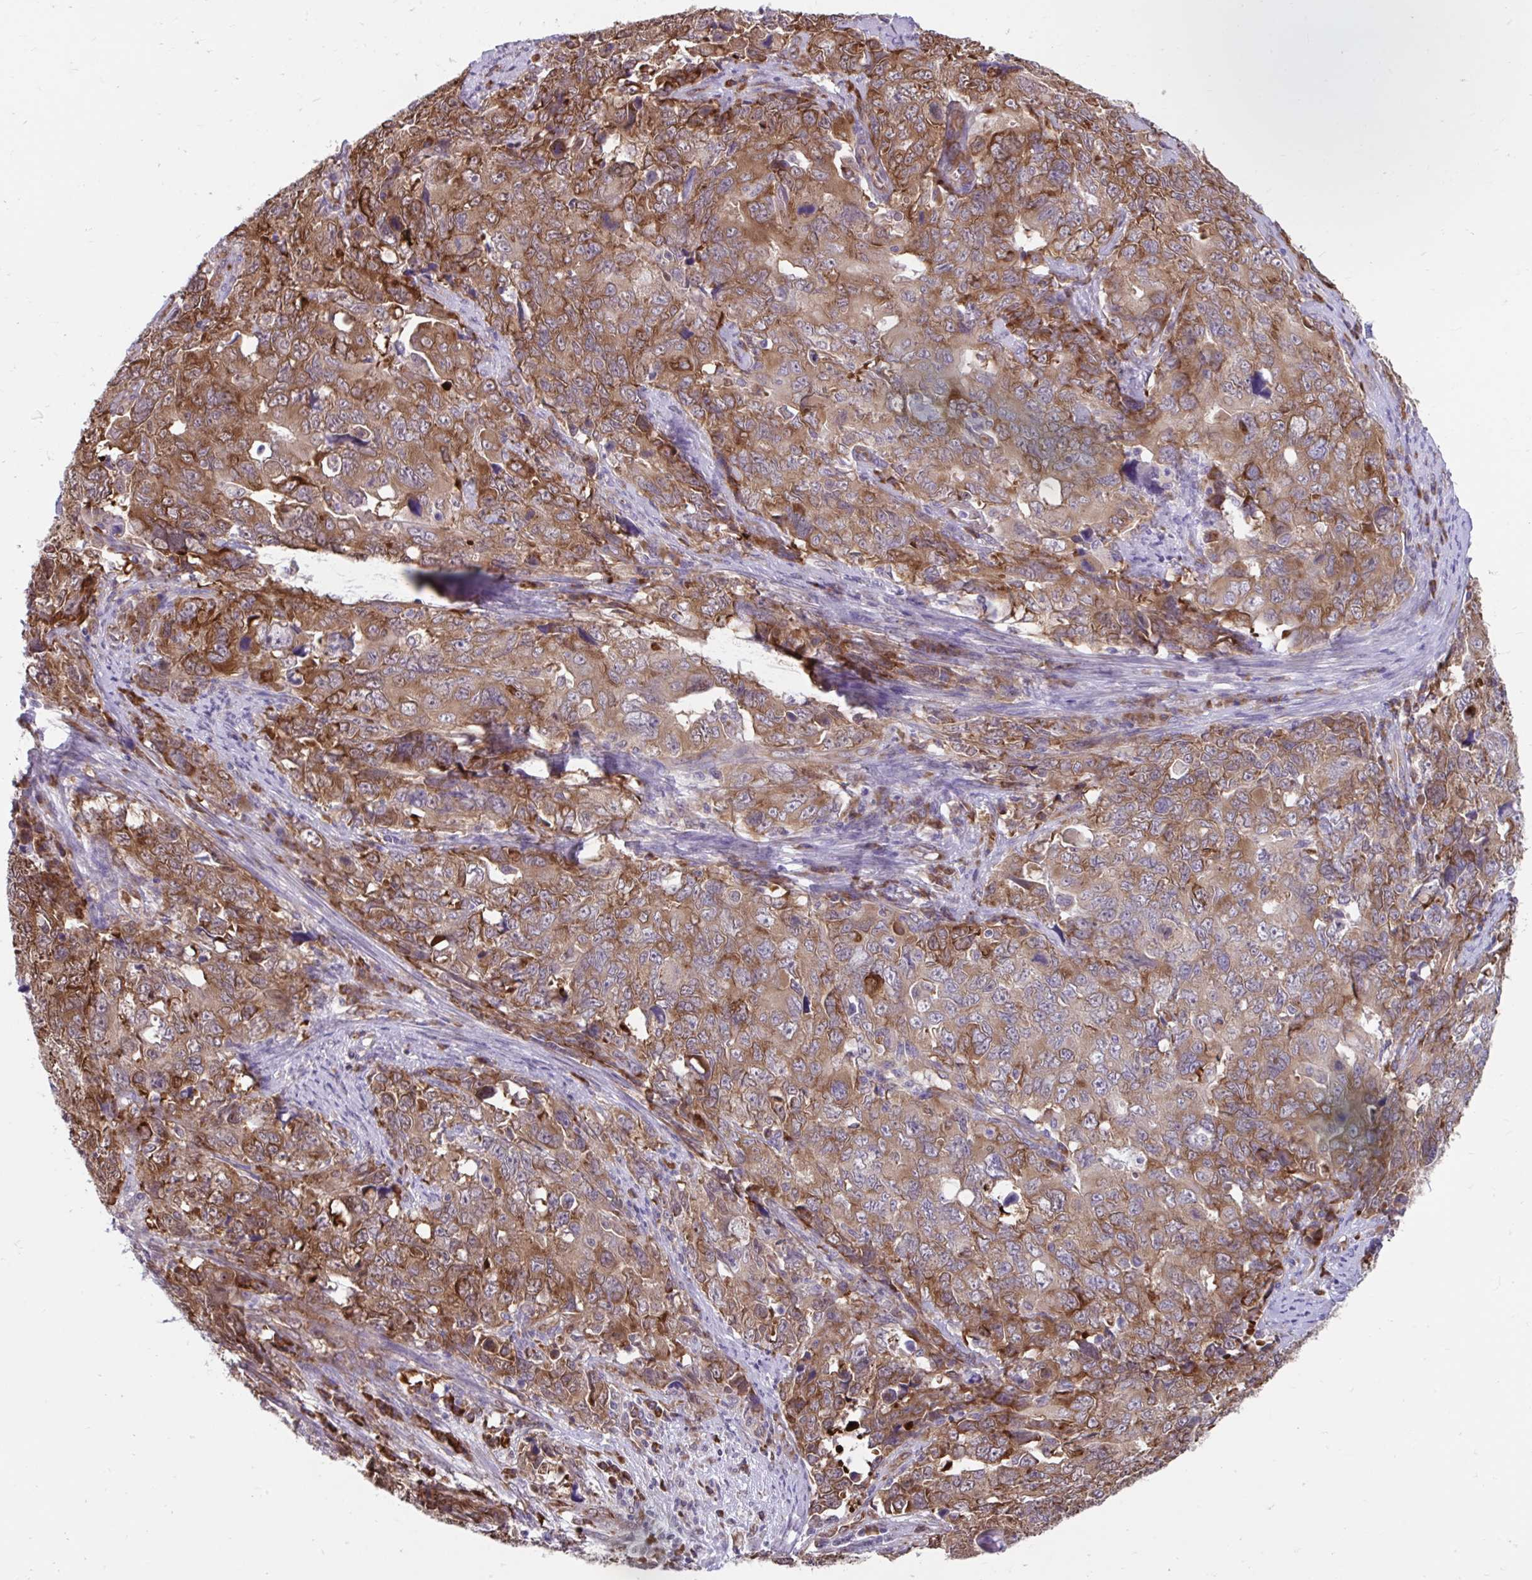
{"staining": {"intensity": "moderate", "quantity": ">75%", "location": "cytoplasmic/membranous"}, "tissue": "cervical cancer", "cell_type": "Tumor cells", "image_type": "cancer", "snomed": [{"axis": "morphology", "description": "Adenocarcinoma, NOS"}, {"axis": "topography", "description": "Cervix"}], "caption": "Tumor cells display moderate cytoplasmic/membranous staining in approximately >75% of cells in cervical adenocarcinoma.", "gene": "SELENON", "patient": {"sex": "female", "age": 63}}